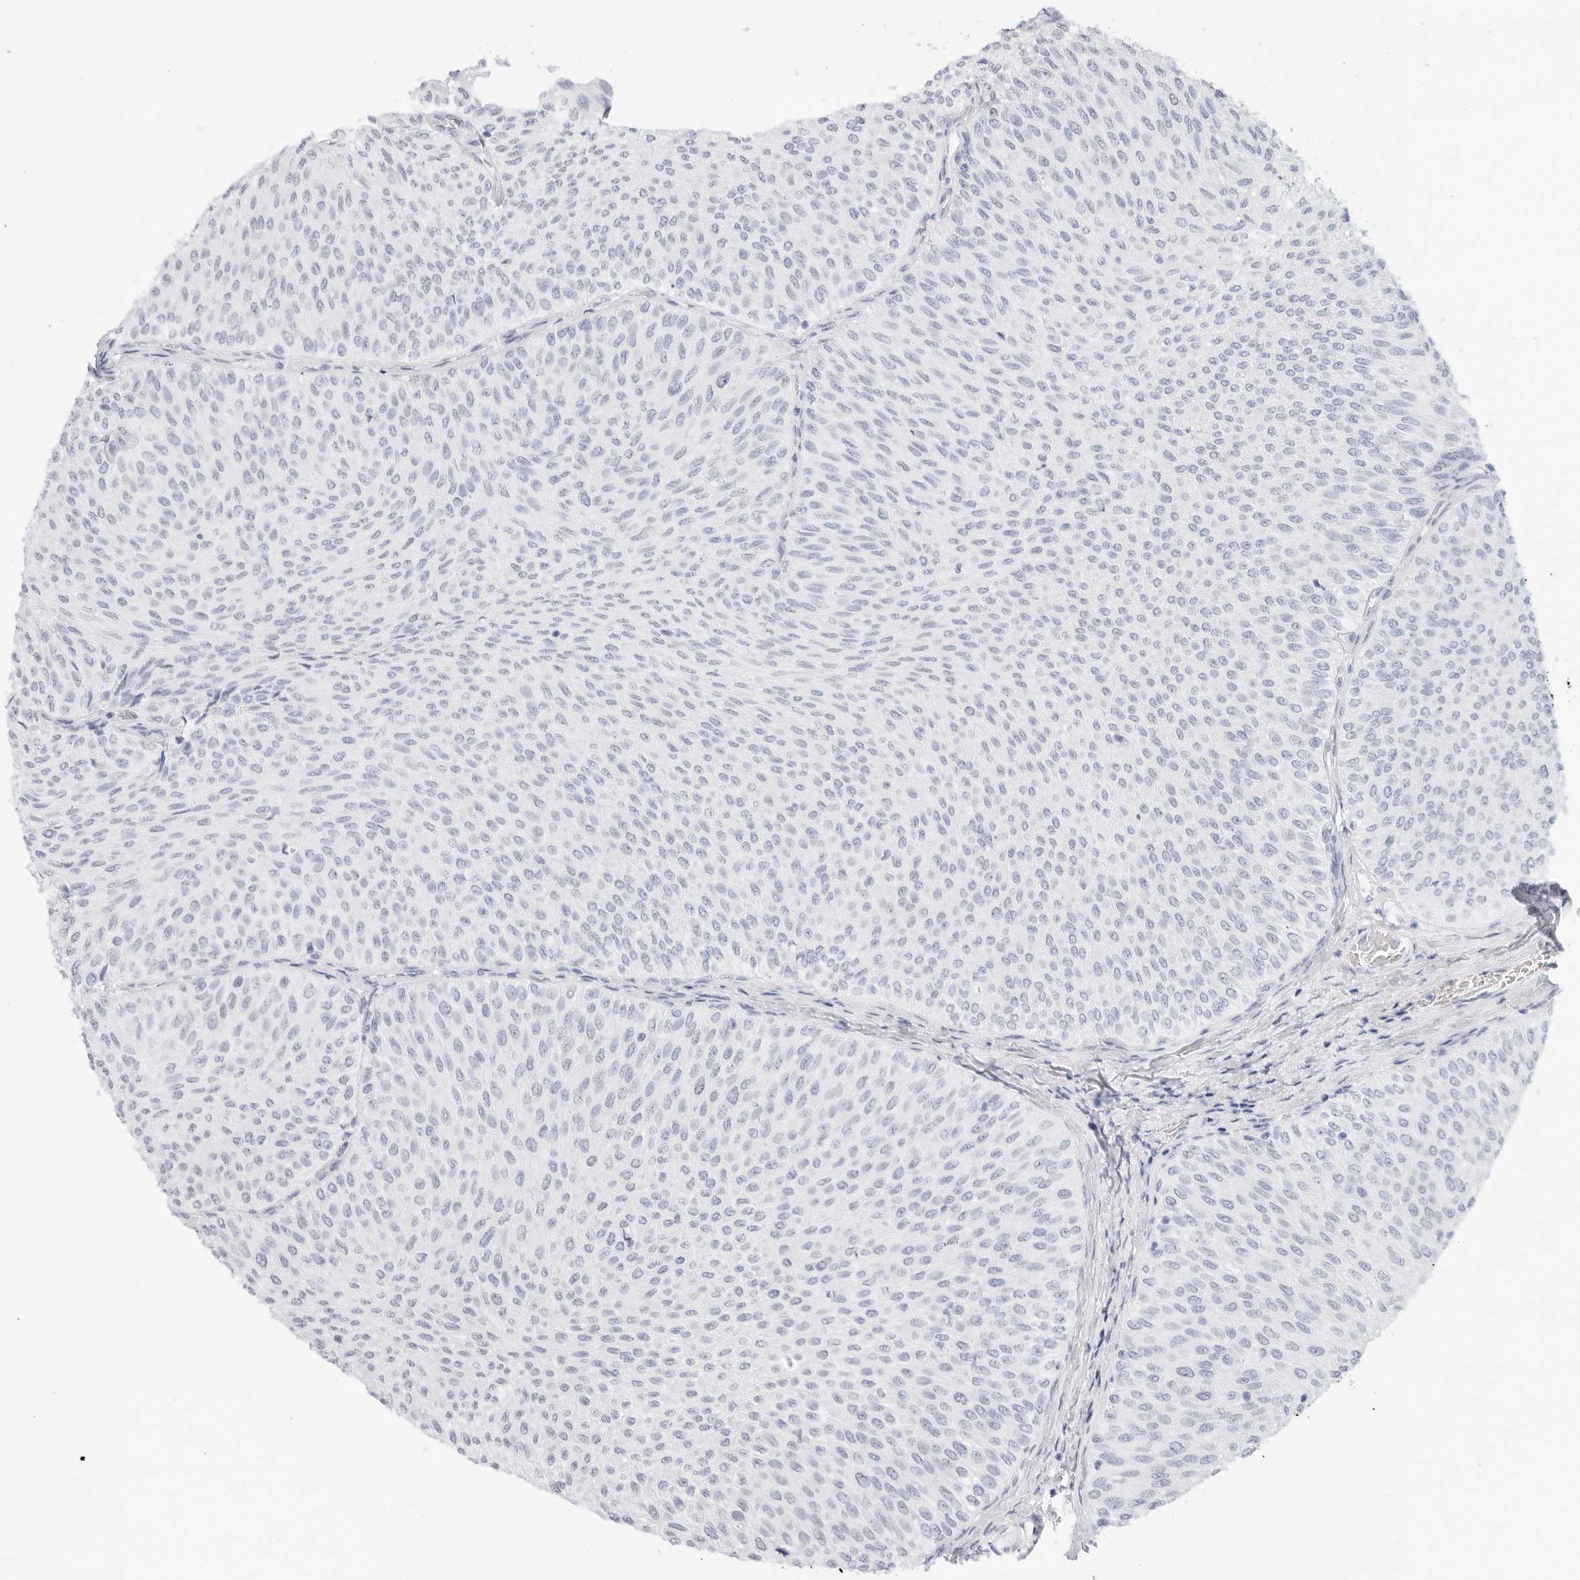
{"staining": {"intensity": "negative", "quantity": "none", "location": "none"}, "tissue": "urothelial cancer", "cell_type": "Tumor cells", "image_type": "cancer", "snomed": [{"axis": "morphology", "description": "Urothelial carcinoma, Low grade"}, {"axis": "topography", "description": "Urinary bladder"}], "caption": "The immunohistochemistry histopathology image has no significant staining in tumor cells of urothelial carcinoma (low-grade) tissue.", "gene": "TFF2", "patient": {"sex": "male", "age": 78}}